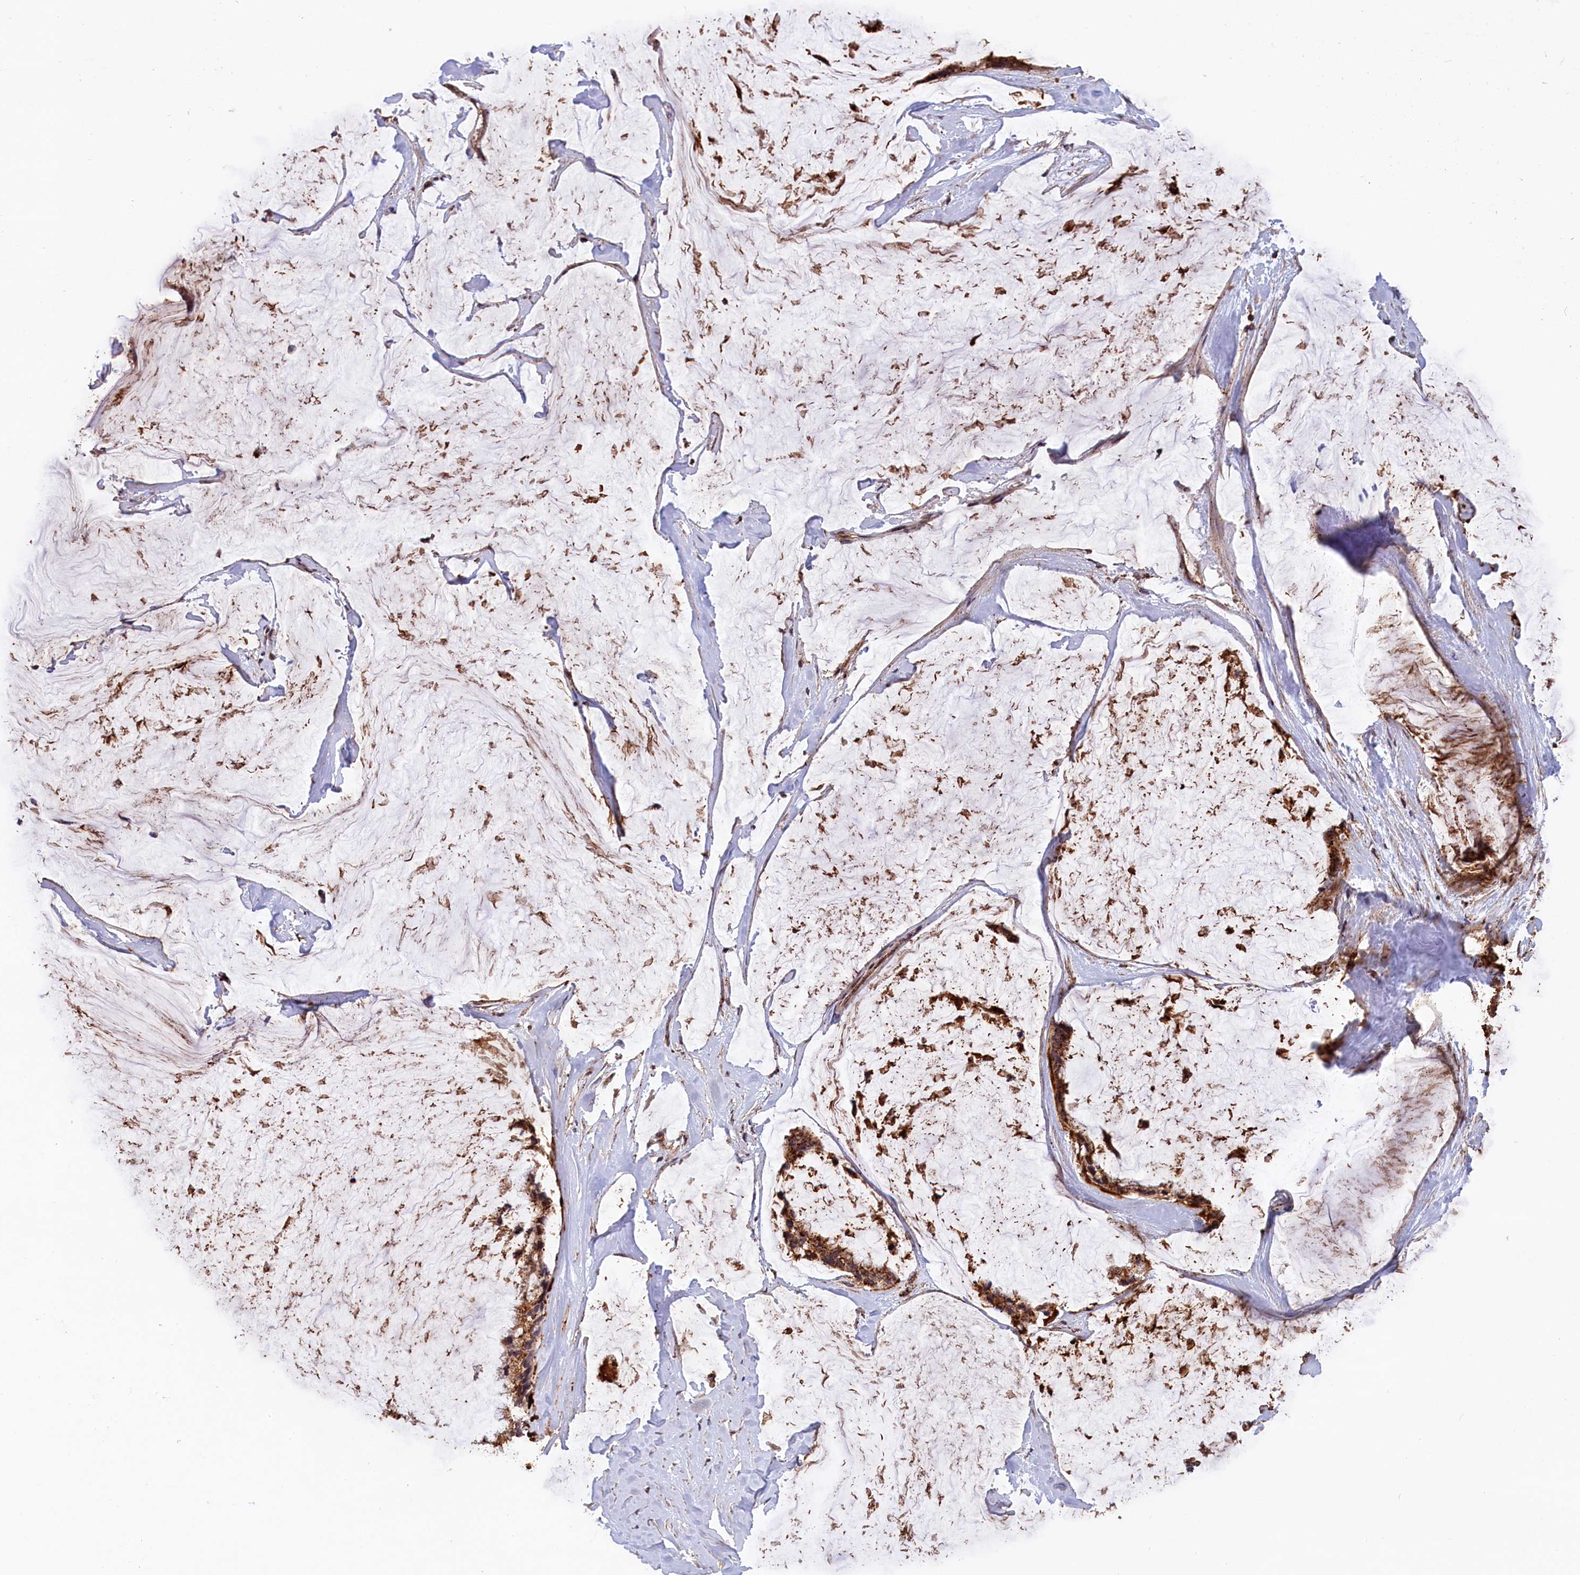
{"staining": {"intensity": "strong", "quantity": ">75%", "location": "cytoplasmic/membranous"}, "tissue": "ovarian cancer", "cell_type": "Tumor cells", "image_type": "cancer", "snomed": [{"axis": "morphology", "description": "Cystadenocarcinoma, mucinous, NOS"}, {"axis": "topography", "description": "Ovary"}], "caption": "Tumor cells demonstrate high levels of strong cytoplasmic/membranous staining in about >75% of cells in human mucinous cystadenocarcinoma (ovarian). Ihc stains the protein of interest in brown and the nuclei are stained blue.", "gene": "IST1", "patient": {"sex": "female", "age": 39}}